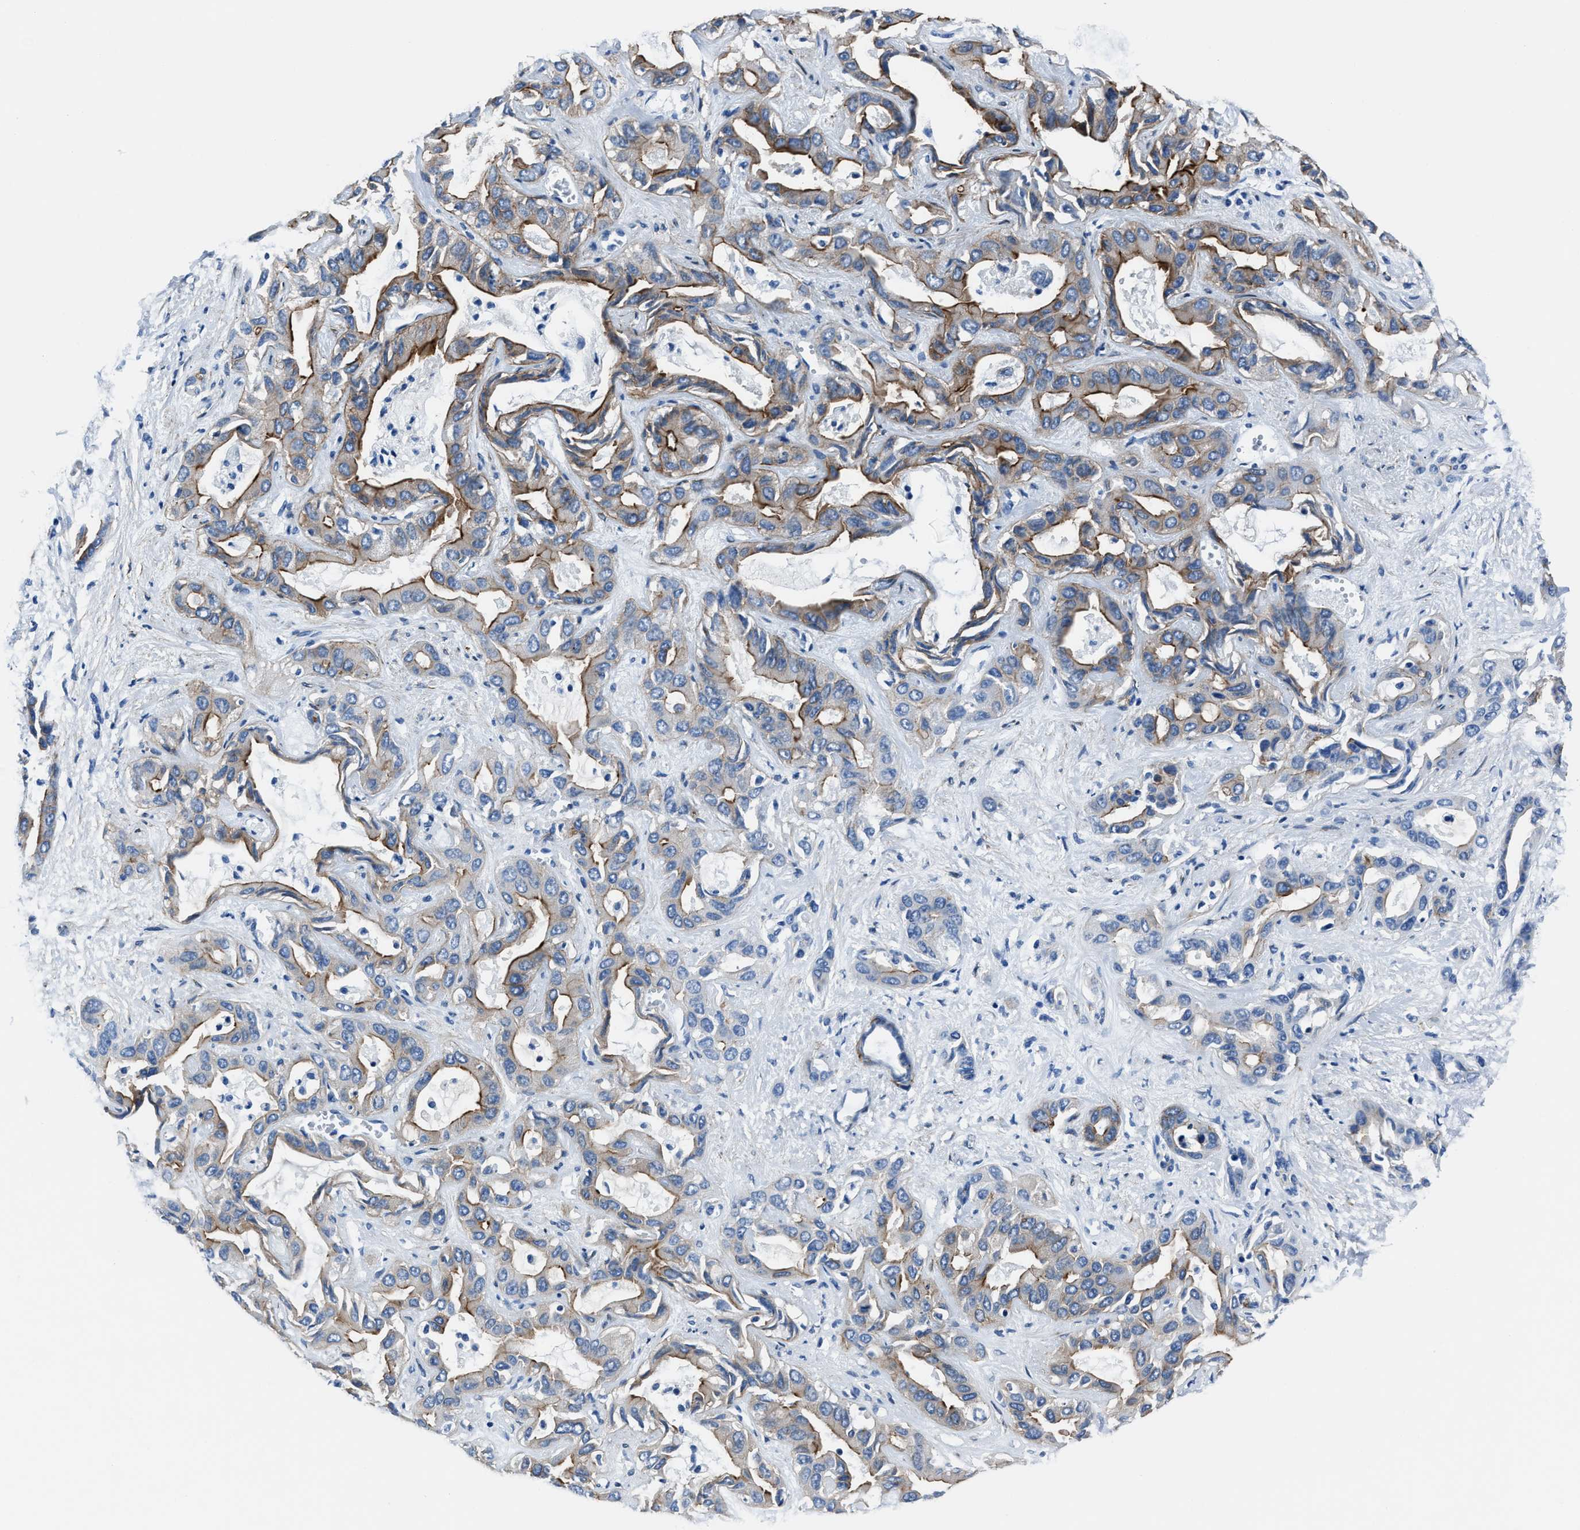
{"staining": {"intensity": "moderate", "quantity": "25%-75%", "location": "cytoplasmic/membranous"}, "tissue": "liver cancer", "cell_type": "Tumor cells", "image_type": "cancer", "snomed": [{"axis": "morphology", "description": "Cholangiocarcinoma"}, {"axis": "topography", "description": "Liver"}], "caption": "Protein staining of liver cholangiocarcinoma tissue displays moderate cytoplasmic/membranous staining in about 25%-75% of tumor cells. The staining was performed using DAB (3,3'-diaminobenzidine) to visualize the protein expression in brown, while the nuclei were stained in blue with hematoxylin (Magnification: 20x).", "gene": "LMO7", "patient": {"sex": "female", "age": 52}}